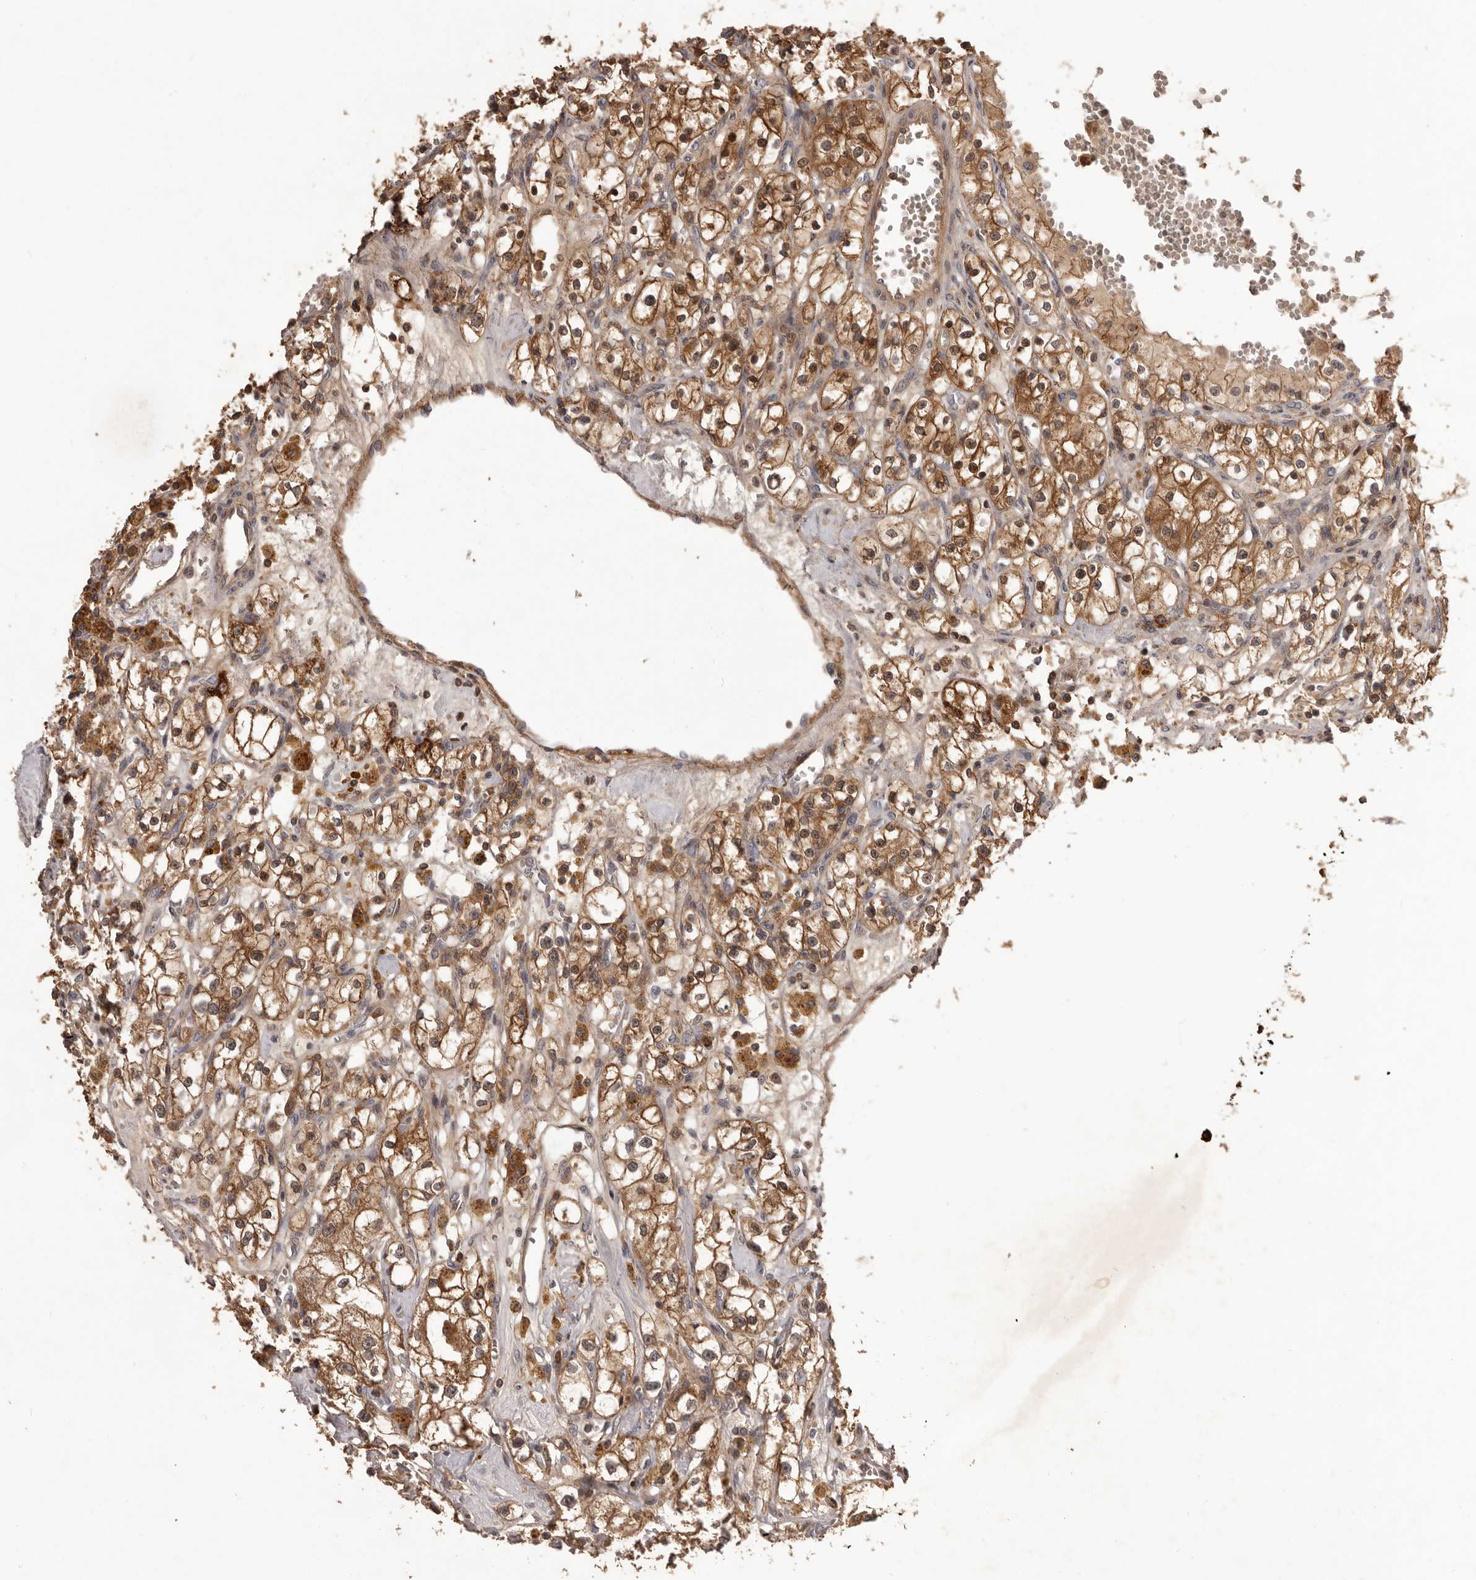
{"staining": {"intensity": "moderate", "quantity": ">75%", "location": "cytoplasmic/membranous"}, "tissue": "renal cancer", "cell_type": "Tumor cells", "image_type": "cancer", "snomed": [{"axis": "morphology", "description": "Adenocarcinoma, NOS"}, {"axis": "topography", "description": "Kidney"}], "caption": "The immunohistochemical stain shows moderate cytoplasmic/membranous positivity in tumor cells of adenocarcinoma (renal) tissue.", "gene": "GLIPR2", "patient": {"sex": "male", "age": 56}}